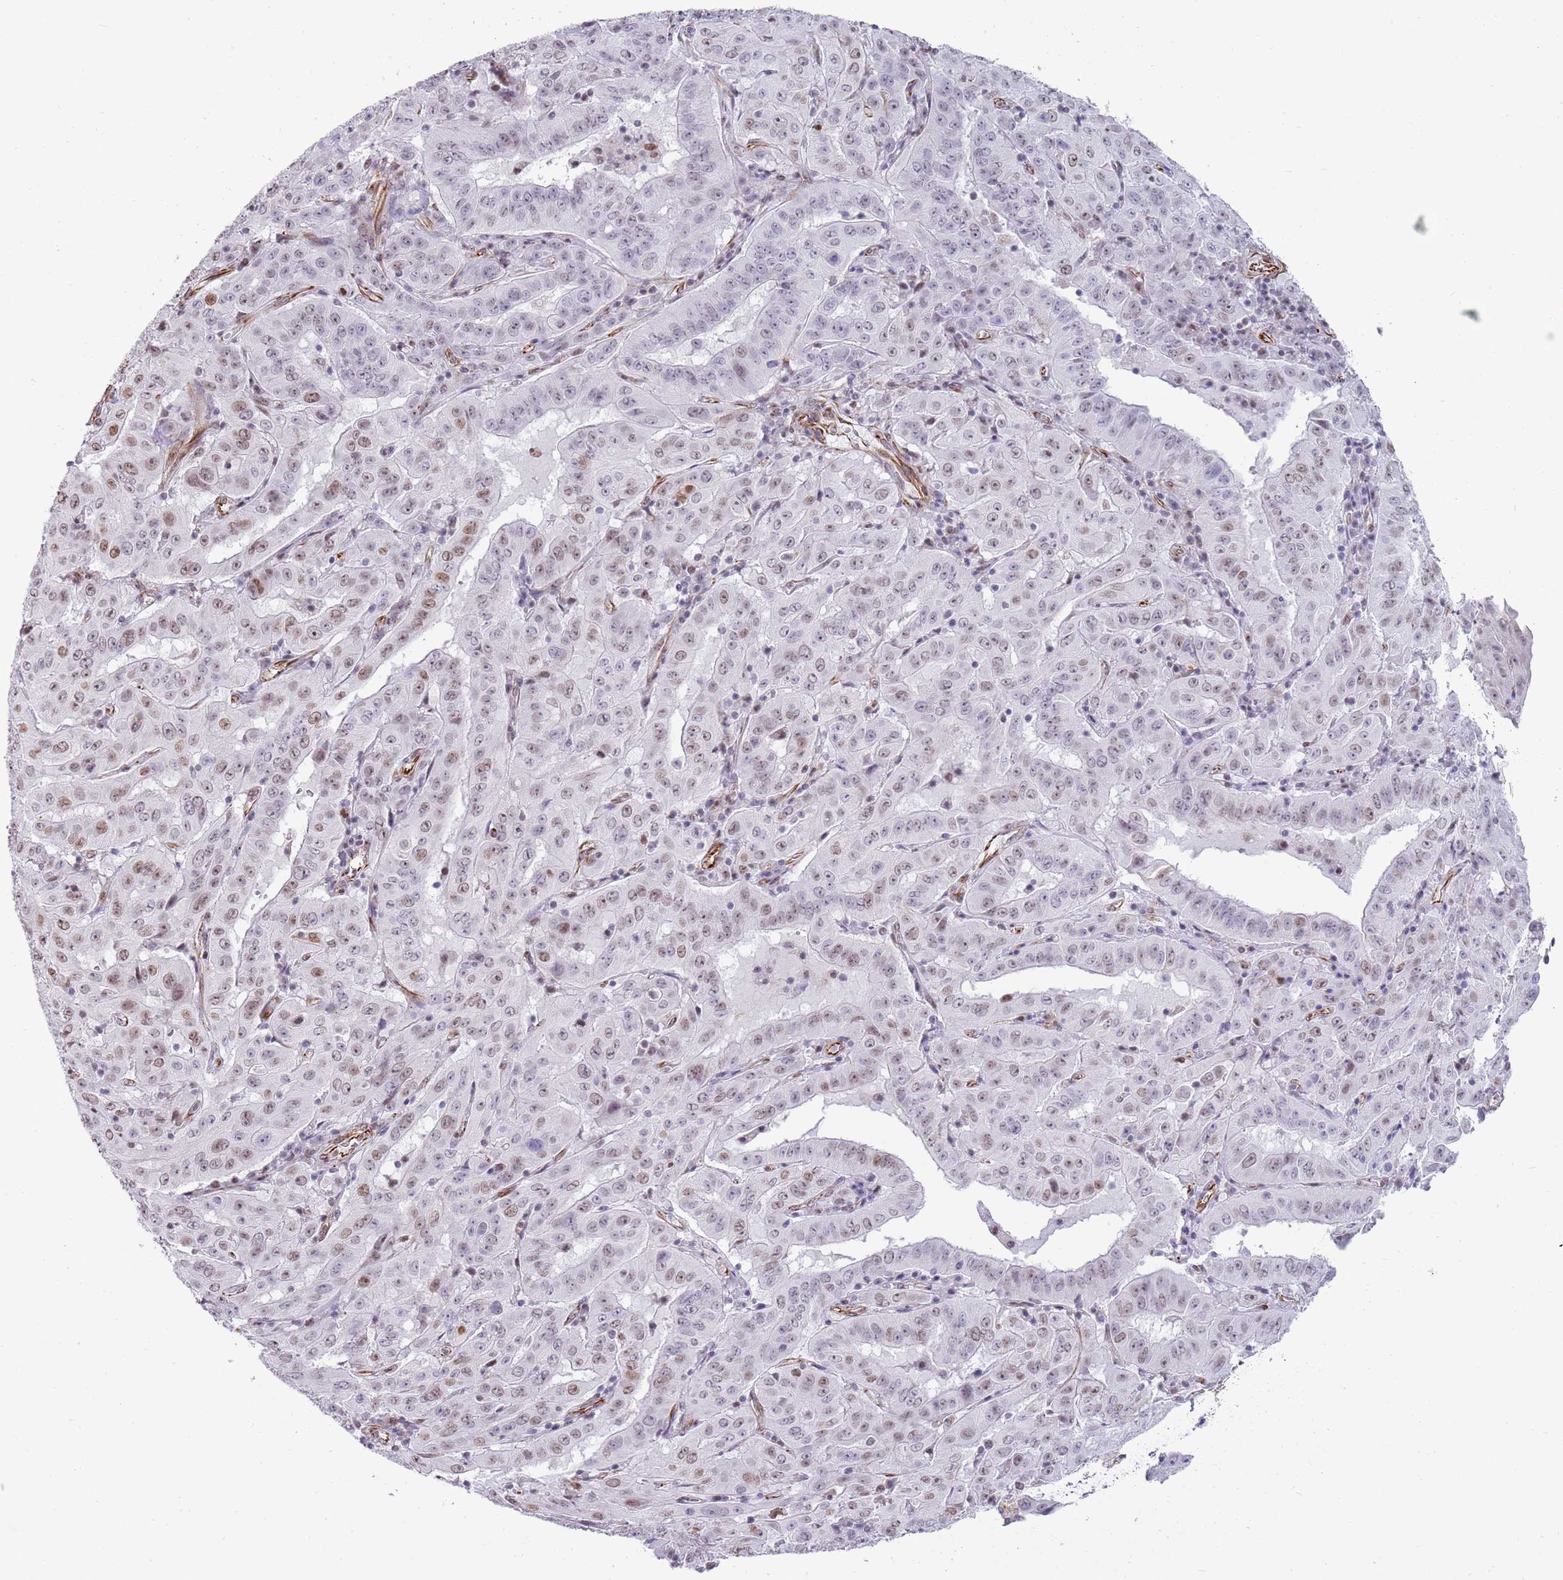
{"staining": {"intensity": "weak", "quantity": ">75%", "location": "nuclear"}, "tissue": "pancreatic cancer", "cell_type": "Tumor cells", "image_type": "cancer", "snomed": [{"axis": "morphology", "description": "Adenocarcinoma, NOS"}, {"axis": "topography", "description": "Pancreas"}], "caption": "IHC photomicrograph of neoplastic tissue: human pancreatic cancer (adenocarcinoma) stained using immunohistochemistry shows low levels of weak protein expression localized specifically in the nuclear of tumor cells, appearing as a nuclear brown color.", "gene": "NBPF3", "patient": {"sex": "male", "age": 63}}